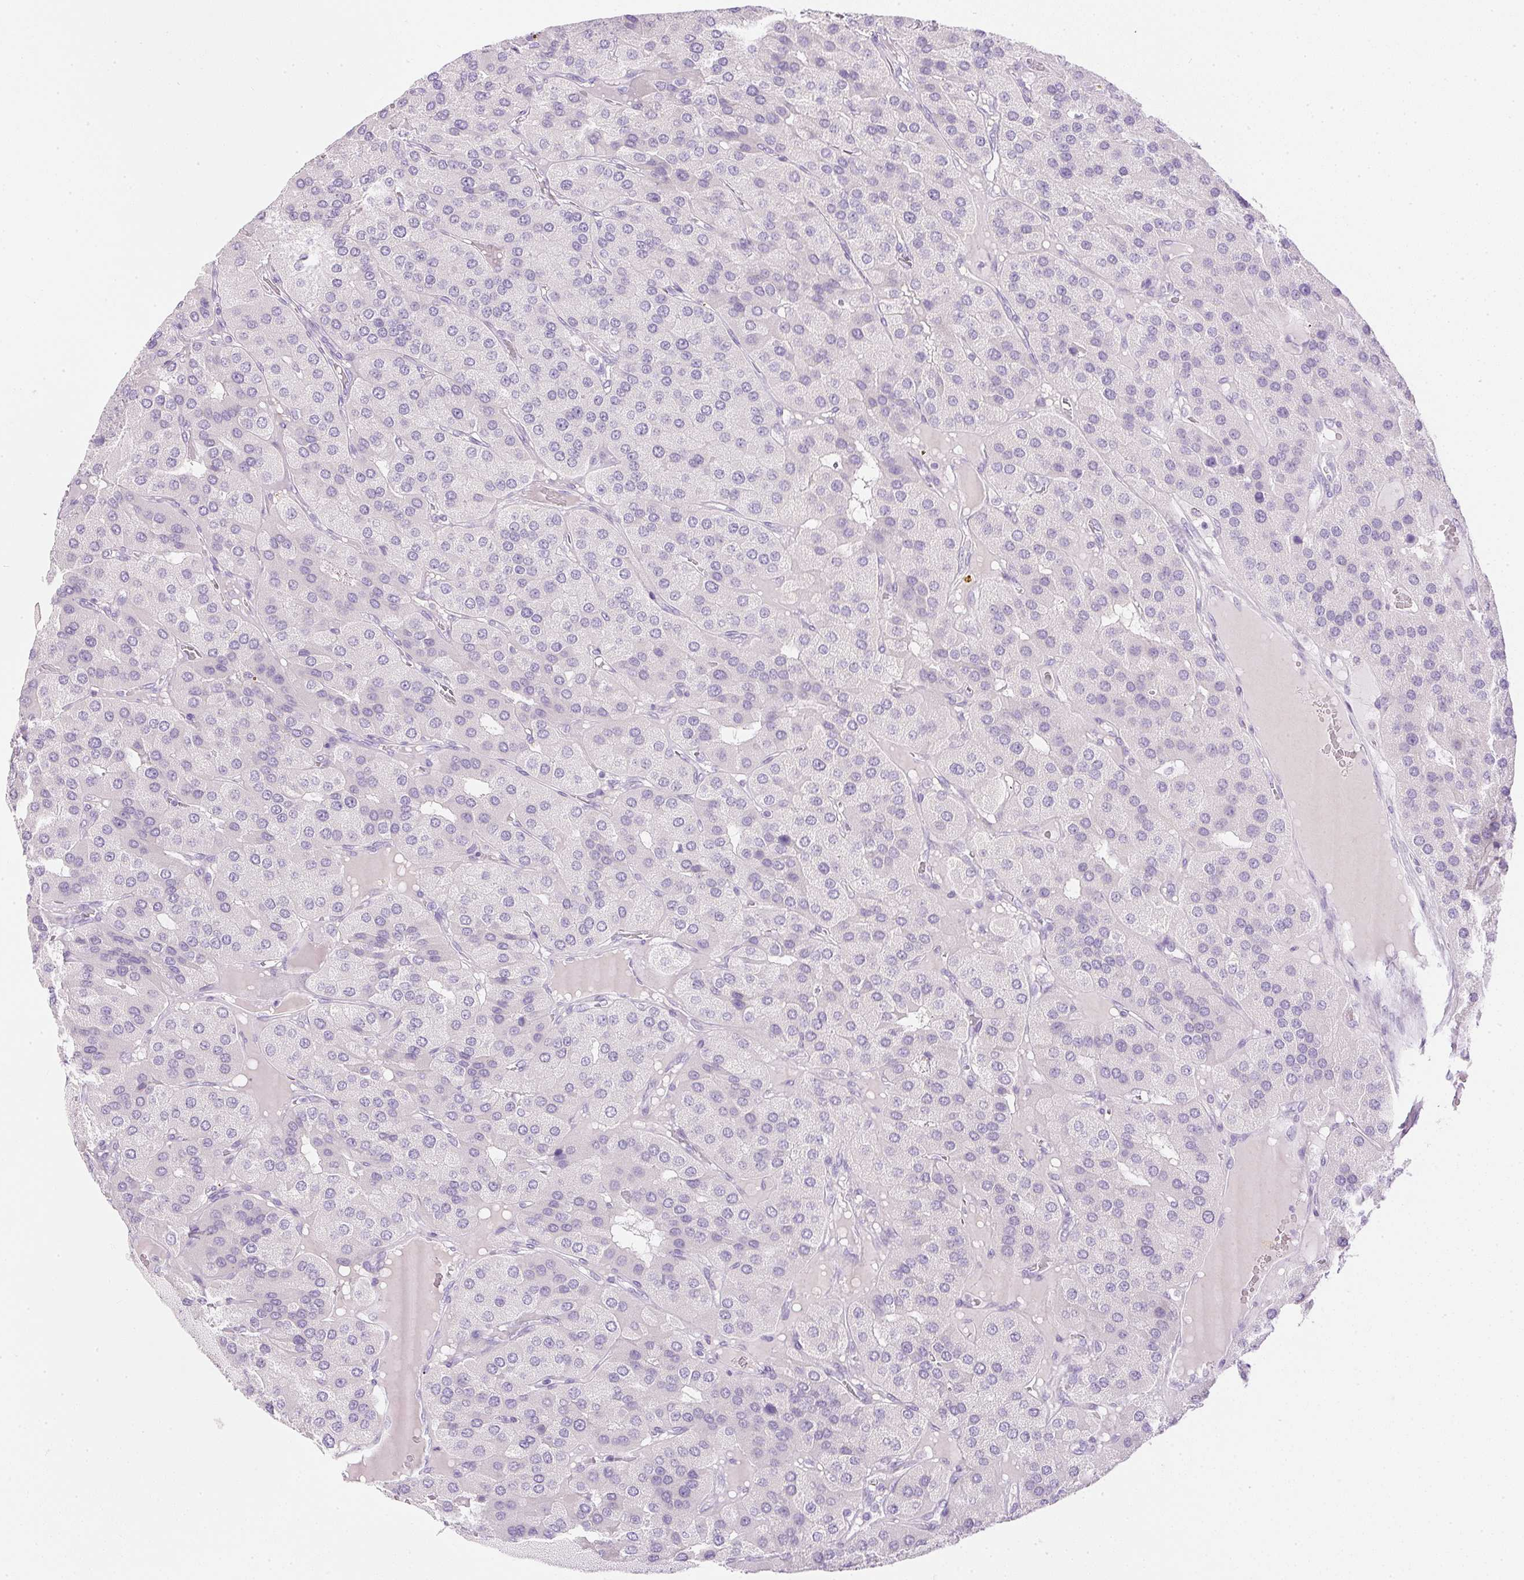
{"staining": {"intensity": "negative", "quantity": "none", "location": "none"}, "tissue": "parathyroid gland", "cell_type": "Glandular cells", "image_type": "normal", "snomed": [{"axis": "morphology", "description": "Normal tissue, NOS"}, {"axis": "morphology", "description": "Adenoma, NOS"}, {"axis": "topography", "description": "Parathyroid gland"}], "caption": "The micrograph displays no staining of glandular cells in normal parathyroid gland. Nuclei are stained in blue.", "gene": "CTRL", "patient": {"sex": "female", "age": 86}}